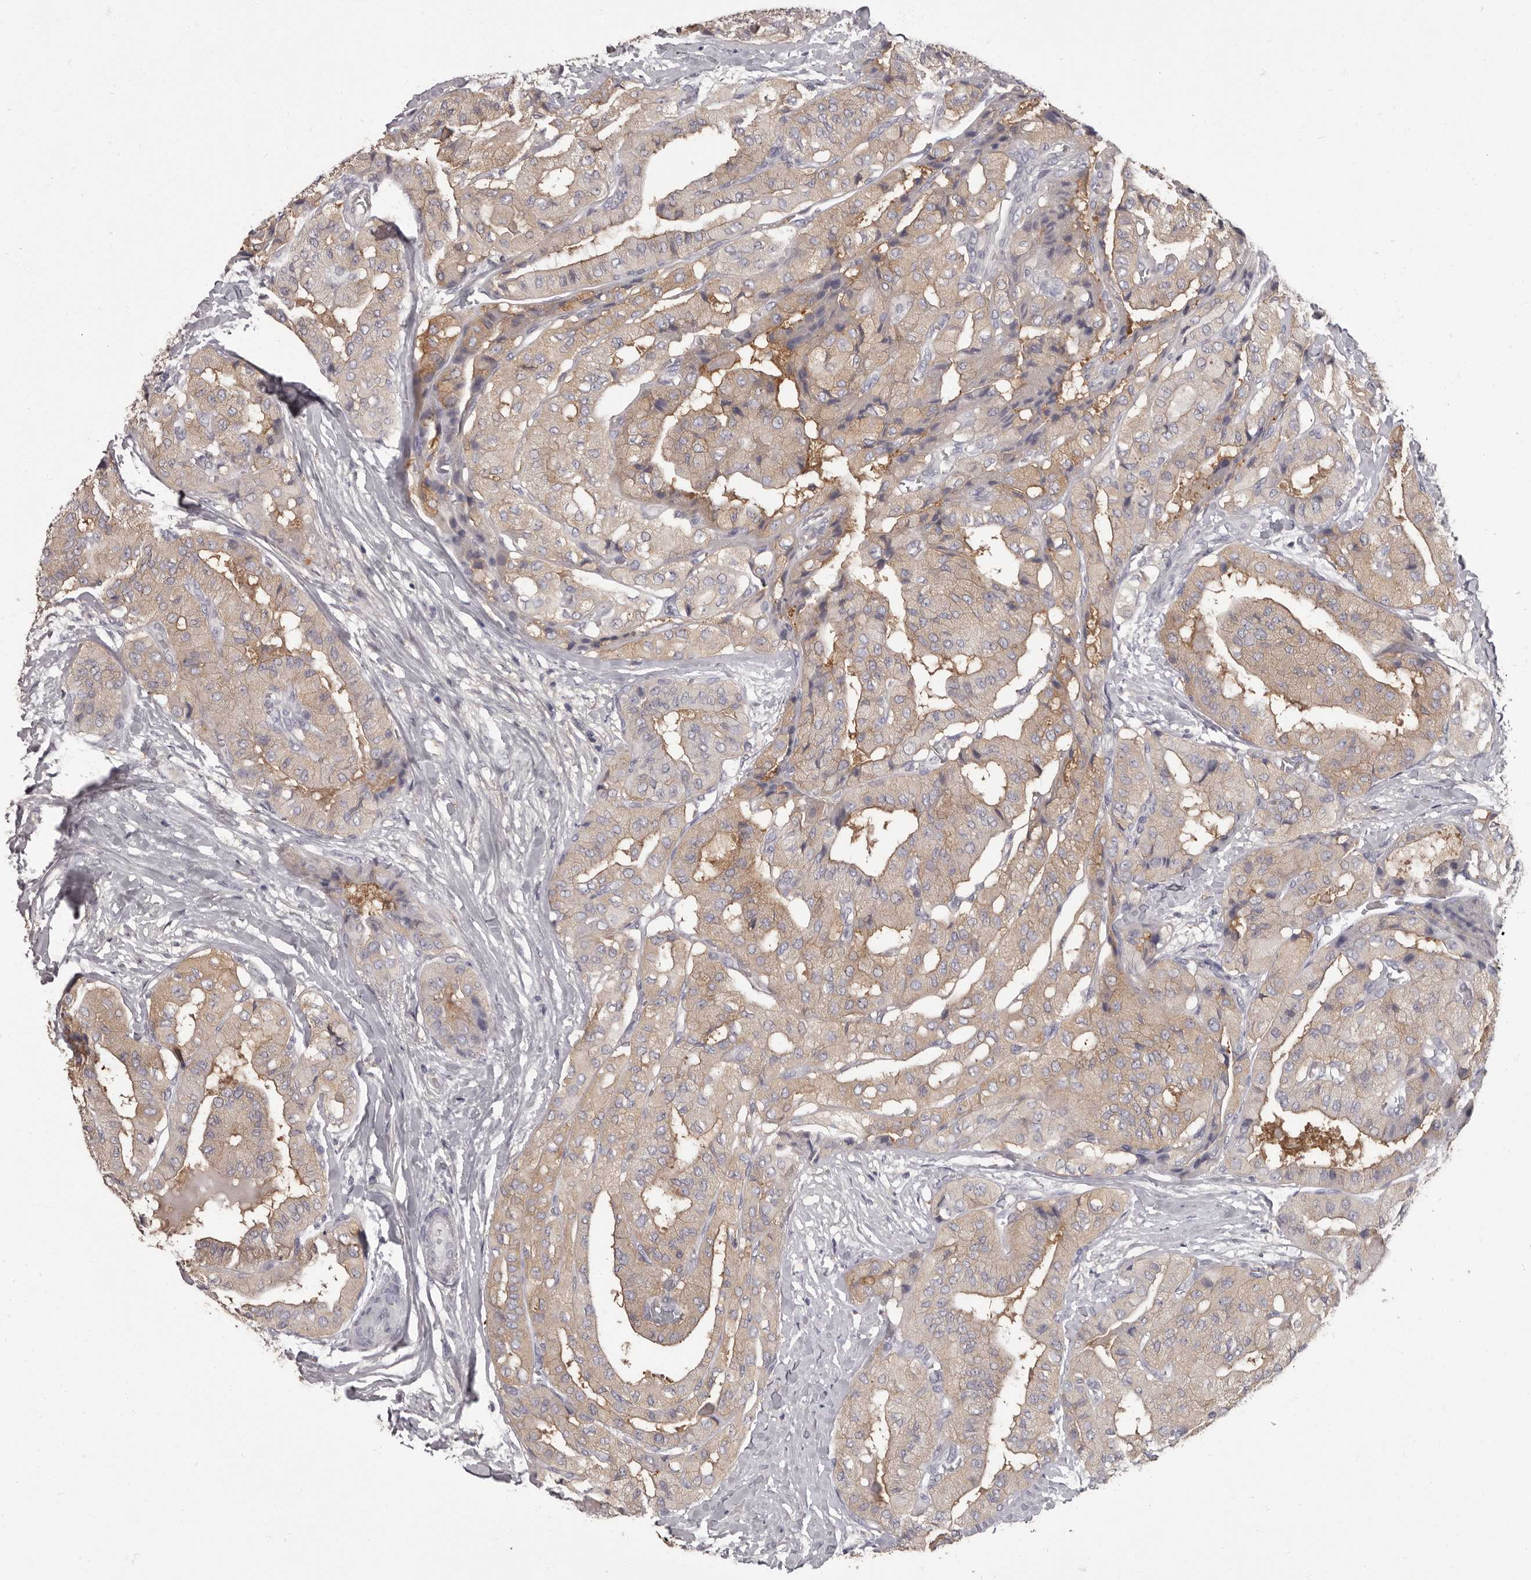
{"staining": {"intensity": "weak", "quantity": "25%-75%", "location": "cytoplasmic/membranous"}, "tissue": "thyroid cancer", "cell_type": "Tumor cells", "image_type": "cancer", "snomed": [{"axis": "morphology", "description": "Papillary adenocarcinoma, NOS"}, {"axis": "topography", "description": "Thyroid gland"}], "caption": "Thyroid papillary adenocarcinoma was stained to show a protein in brown. There is low levels of weak cytoplasmic/membranous positivity in about 25%-75% of tumor cells. (IHC, brightfield microscopy, high magnification).", "gene": "APEH", "patient": {"sex": "female", "age": 59}}